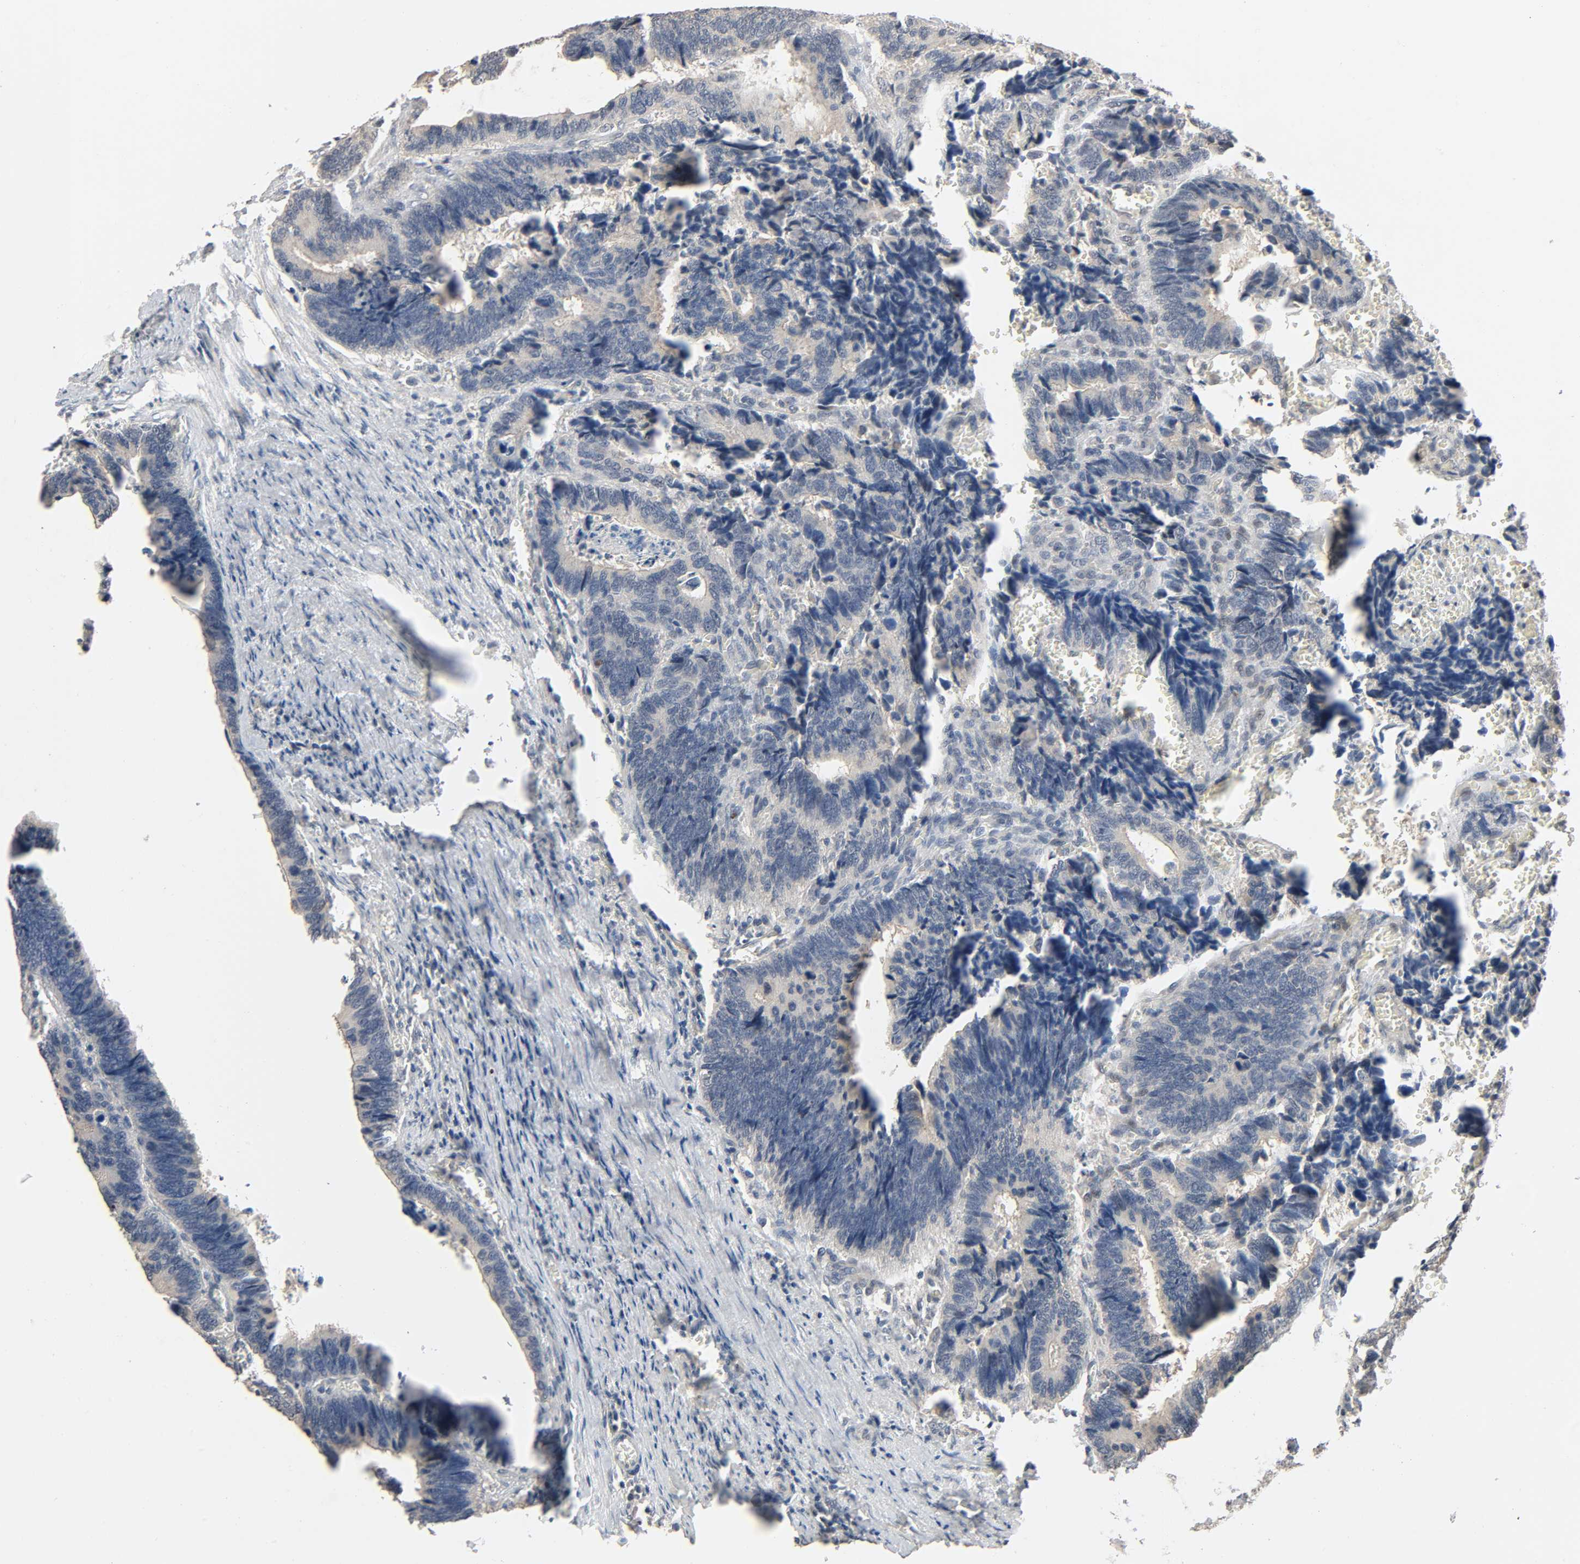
{"staining": {"intensity": "negative", "quantity": "none", "location": "none"}, "tissue": "colorectal cancer", "cell_type": "Tumor cells", "image_type": "cancer", "snomed": [{"axis": "morphology", "description": "Adenocarcinoma, NOS"}, {"axis": "topography", "description": "Colon"}], "caption": "High magnification brightfield microscopy of colorectal adenocarcinoma stained with DAB (brown) and counterstained with hematoxylin (blue): tumor cells show no significant staining. (Stains: DAB (3,3'-diaminobenzidine) immunohistochemistry (IHC) with hematoxylin counter stain, Microscopy: brightfield microscopy at high magnification).", "gene": "MAGEA8", "patient": {"sex": "male", "age": 72}}